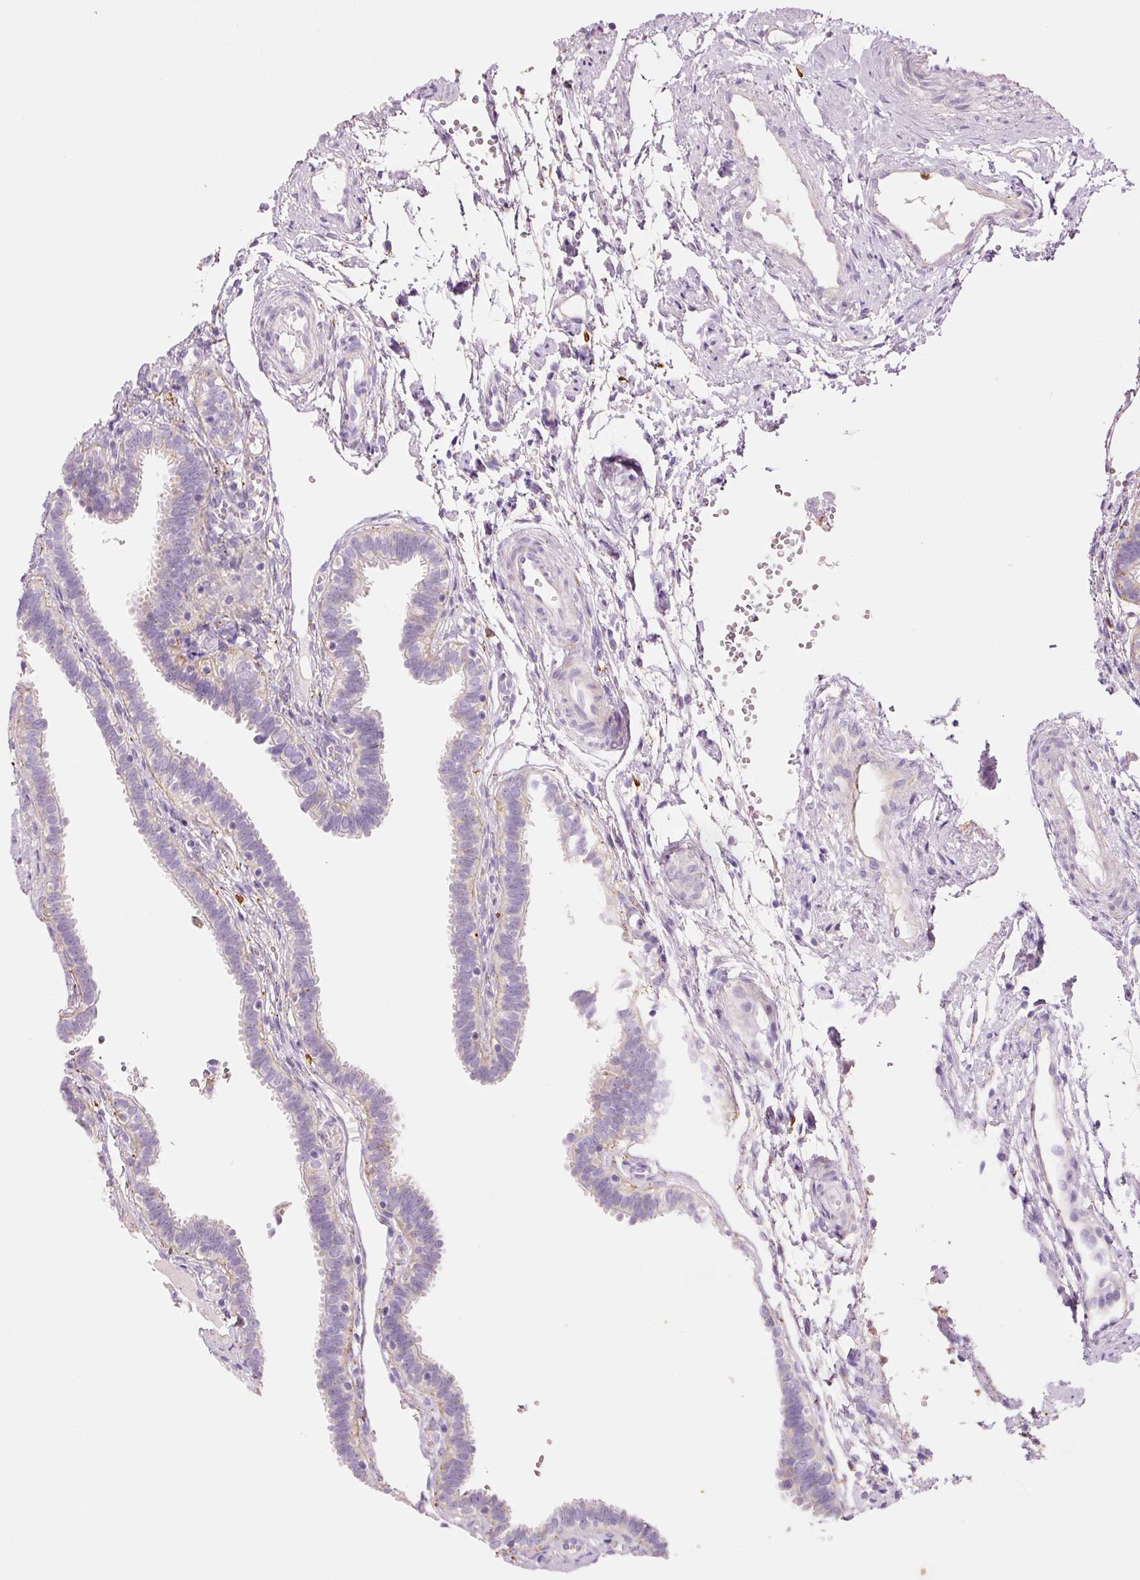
{"staining": {"intensity": "moderate", "quantity": "<25%", "location": "cytoplasmic/membranous"}, "tissue": "fallopian tube", "cell_type": "Glandular cells", "image_type": "normal", "snomed": [{"axis": "morphology", "description": "Normal tissue, NOS"}, {"axis": "topography", "description": "Fallopian tube"}], "caption": "Immunohistochemical staining of normal fallopian tube exhibits low levels of moderate cytoplasmic/membranous positivity in approximately <25% of glandular cells.", "gene": "TMC8", "patient": {"sex": "female", "age": 37}}